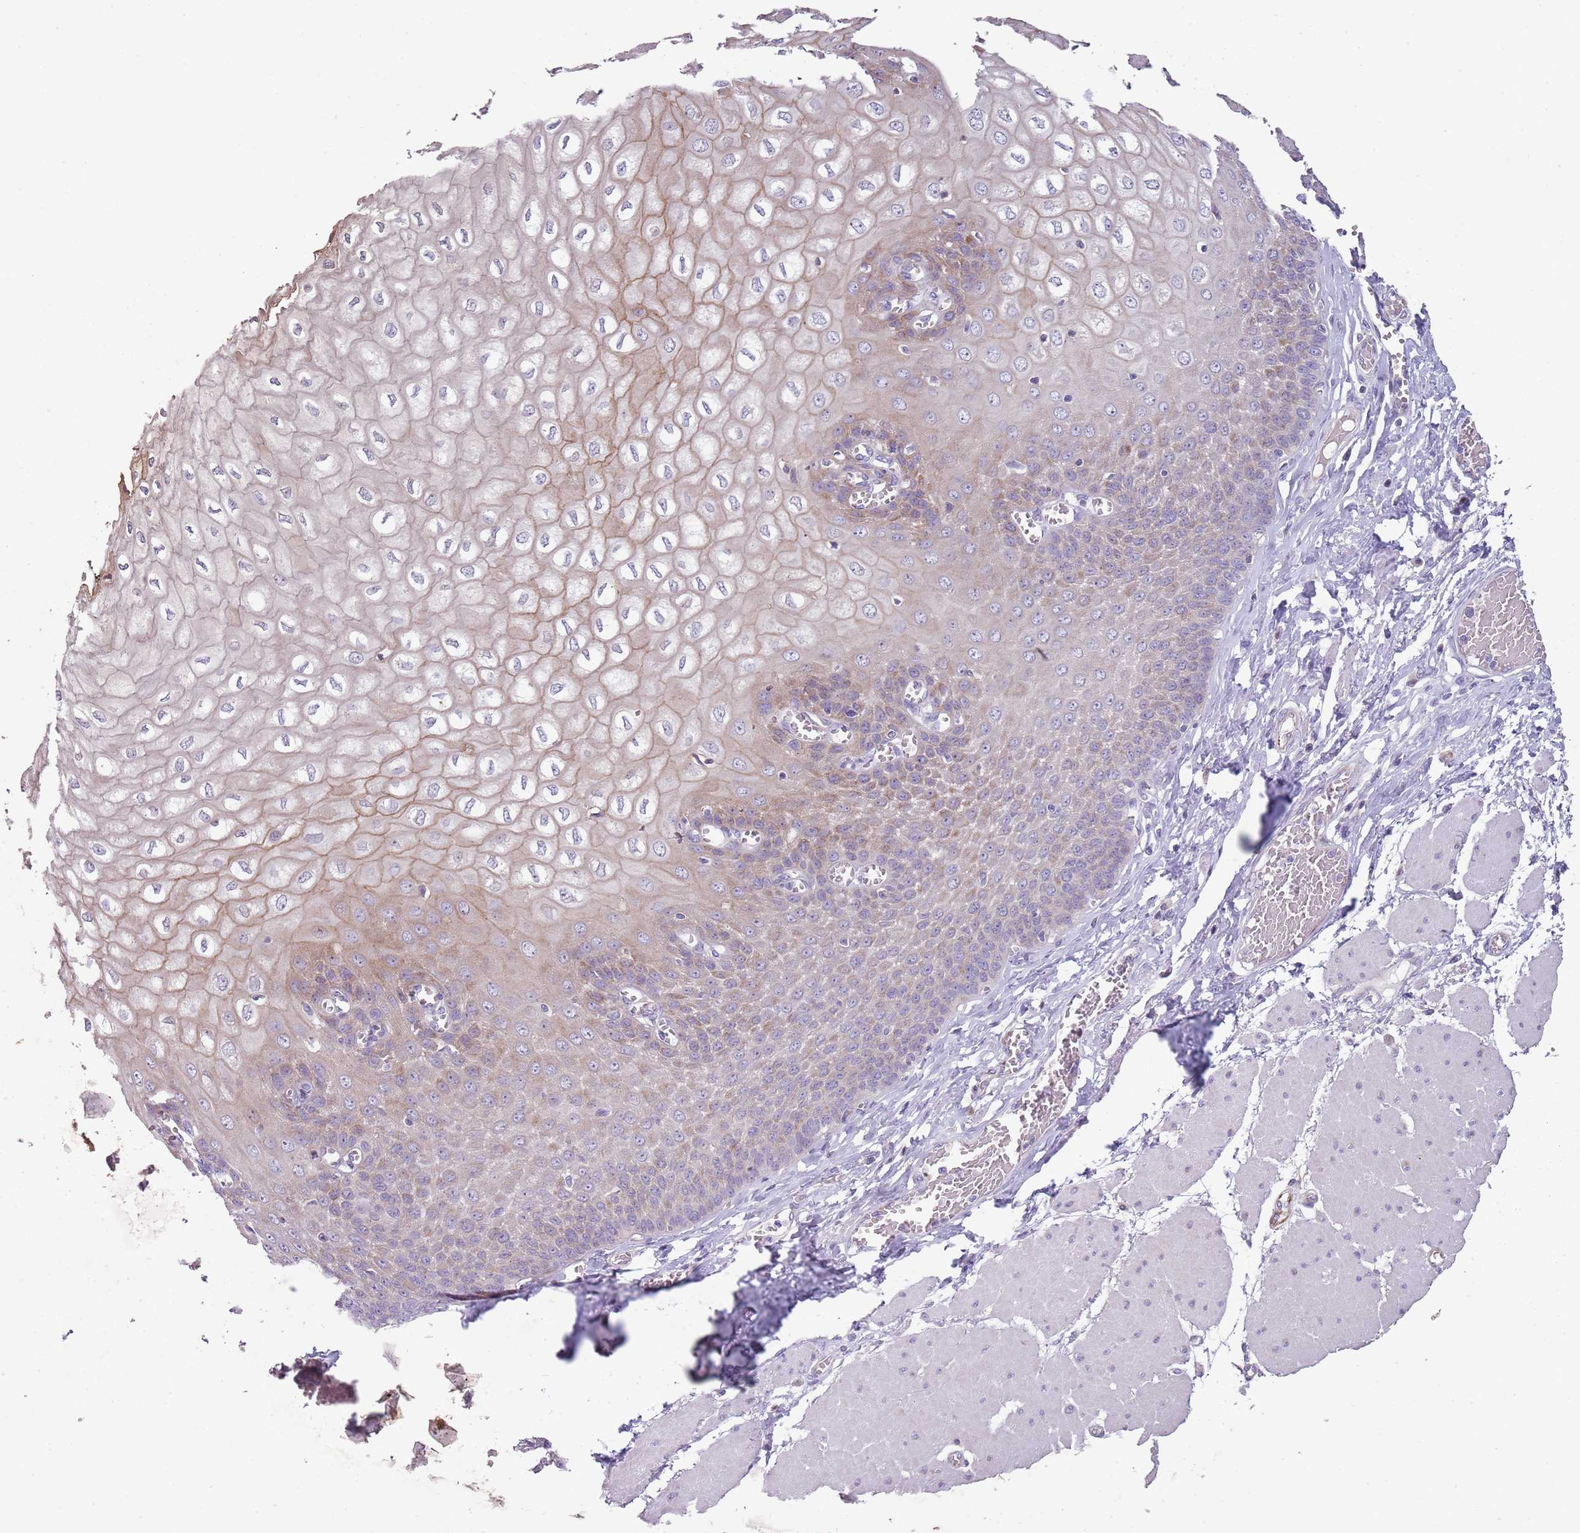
{"staining": {"intensity": "weak", "quantity": "<25%", "location": "cytoplasmic/membranous"}, "tissue": "esophagus", "cell_type": "Squamous epithelial cells", "image_type": "normal", "snomed": [{"axis": "morphology", "description": "Normal tissue, NOS"}, {"axis": "topography", "description": "Esophagus"}], "caption": "This is an immunohistochemistry (IHC) histopathology image of unremarkable human esophagus. There is no positivity in squamous epithelial cells.", "gene": "ZNF583", "patient": {"sex": "male", "age": 60}}